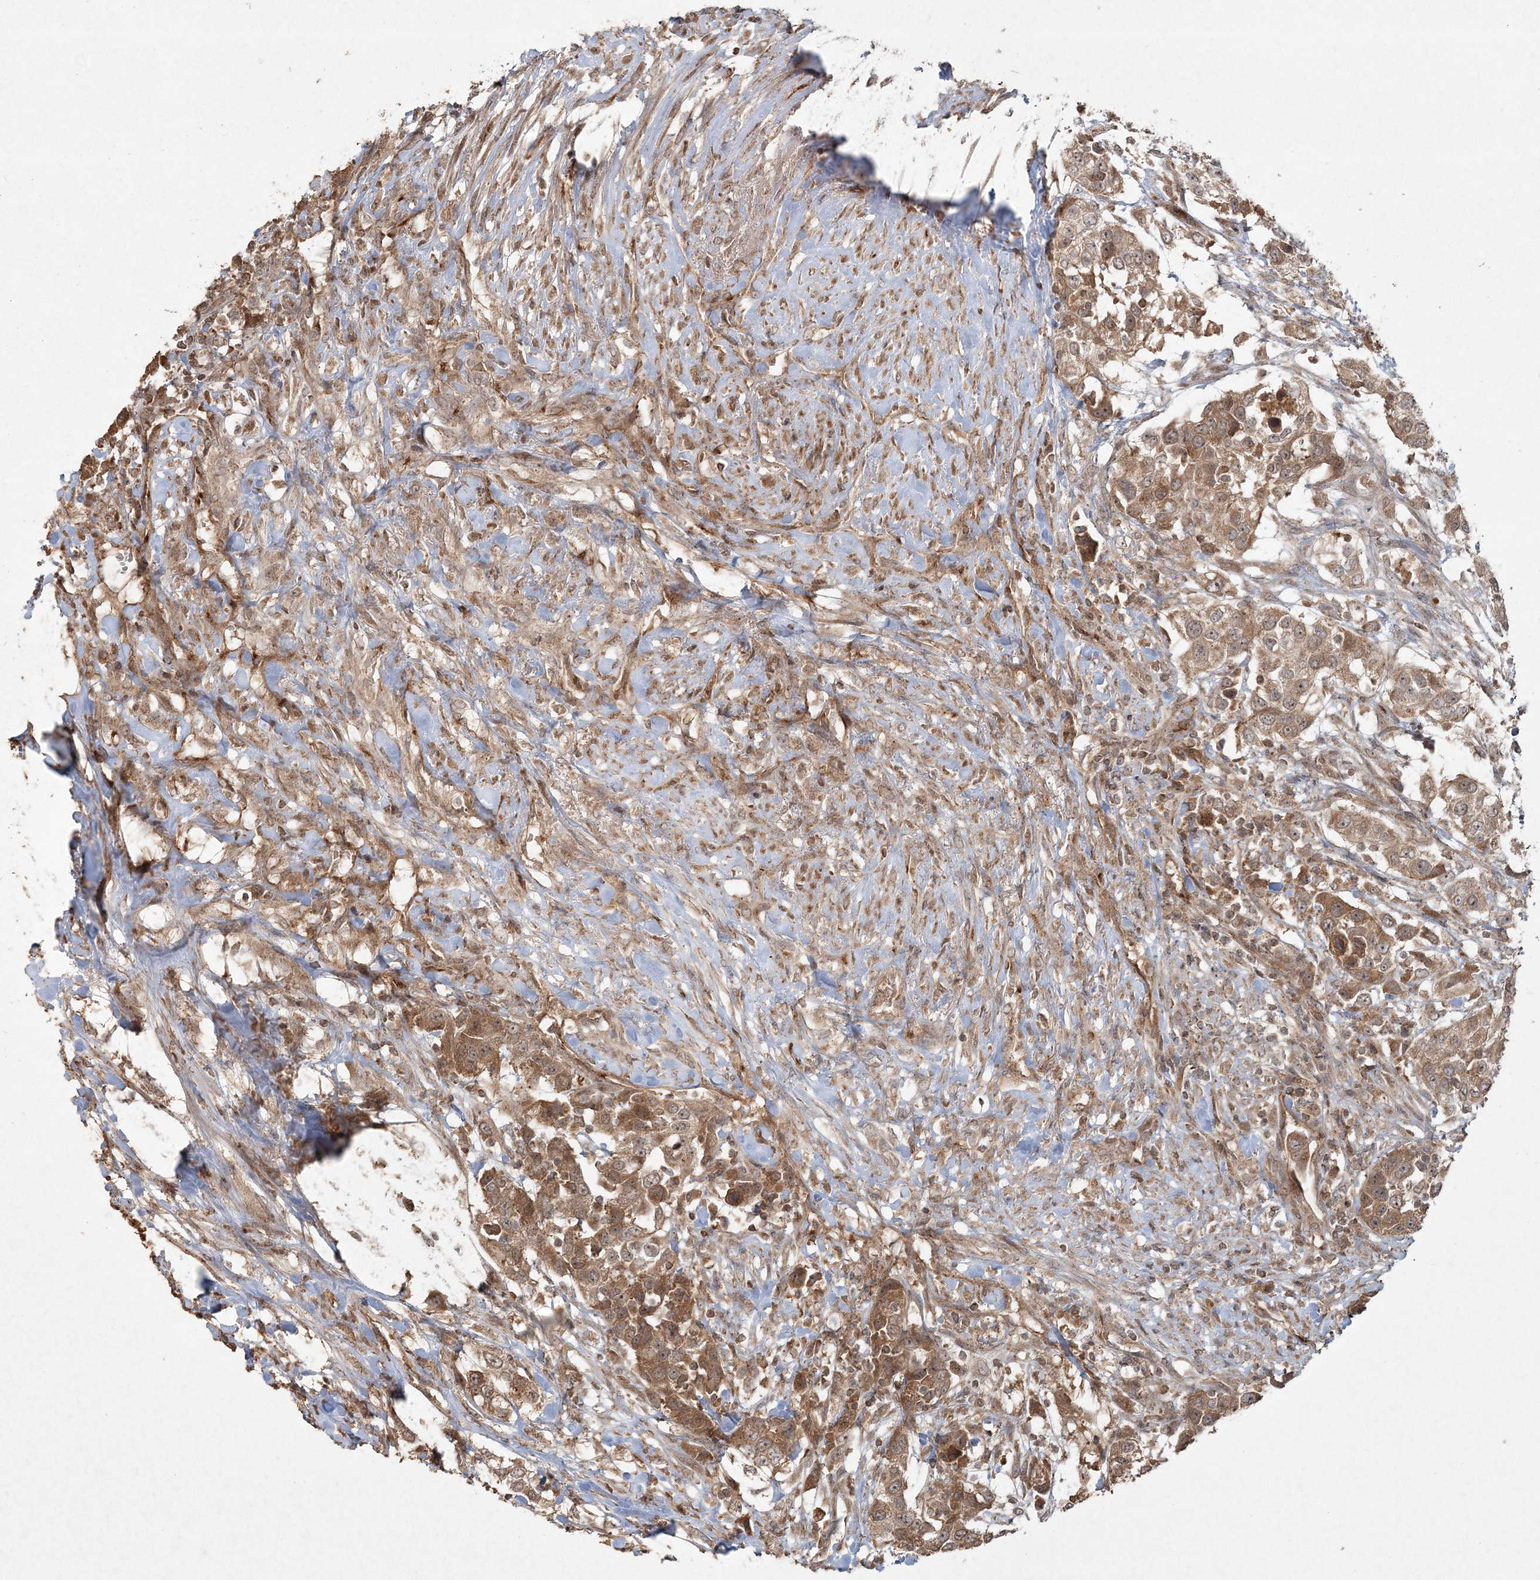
{"staining": {"intensity": "moderate", "quantity": ">75%", "location": "cytoplasmic/membranous"}, "tissue": "urothelial cancer", "cell_type": "Tumor cells", "image_type": "cancer", "snomed": [{"axis": "morphology", "description": "Urothelial carcinoma, High grade"}, {"axis": "topography", "description": "Urinary bladder"}], "caption": "Urothelial cancer stained with DAB (3,3'-diaminobenzidine) immunohistochemistry (IHC) shows medium levels of moderate cytoplasmic/membranous expression in approximately >75% of tumor cells. The staining was performed using DAB (3,3'-diaminobenzidine) to visualize the protein expression in brown, while the nuclei were stained in blue with hematoxylin (Magnification: 20x).", "gene": "ANAPC16", "patient": {"sex": "female", "age": 80}}